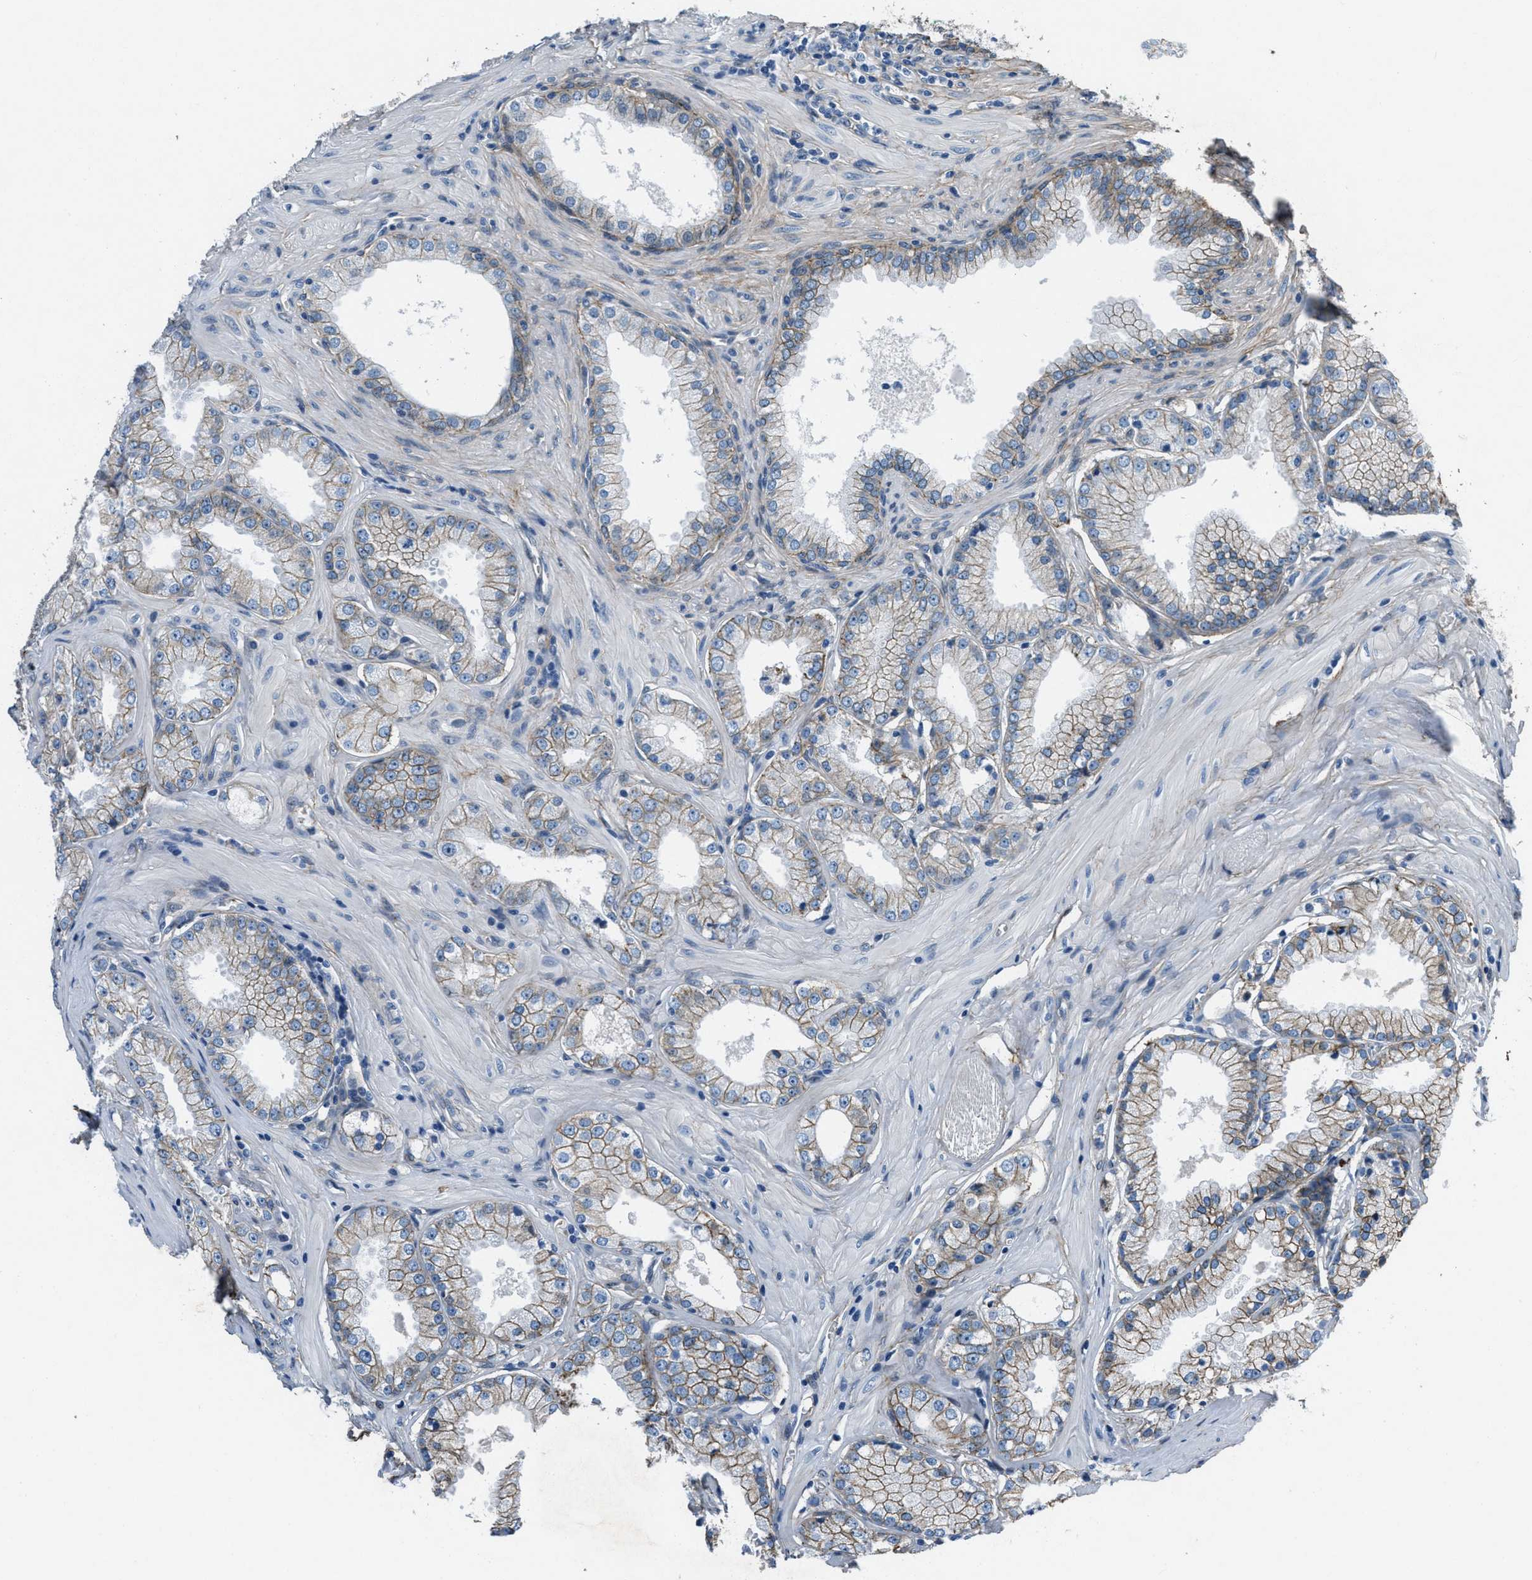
{"staining": {"intensity": "moderate", "quantity": "25%-75%", "location": "cytoplasmic/membranous"}, "tissue": "prostate cancer", "cell_type": "Tumor cells", "image_type": "cancer", "snomed": [{"axis": "morphology", "description": "Adenocarcinoma, Low grade"}, {"axis": "topography", "description": "Prostate"}], "caption": "Protein staining demonstrates moderate cytoplasmic/membranous positivity in approximately 25%-75% of tumor cells in prostate cancer.", "gene": "FBN1", "patient": {"sex": "male", "age": 57}}